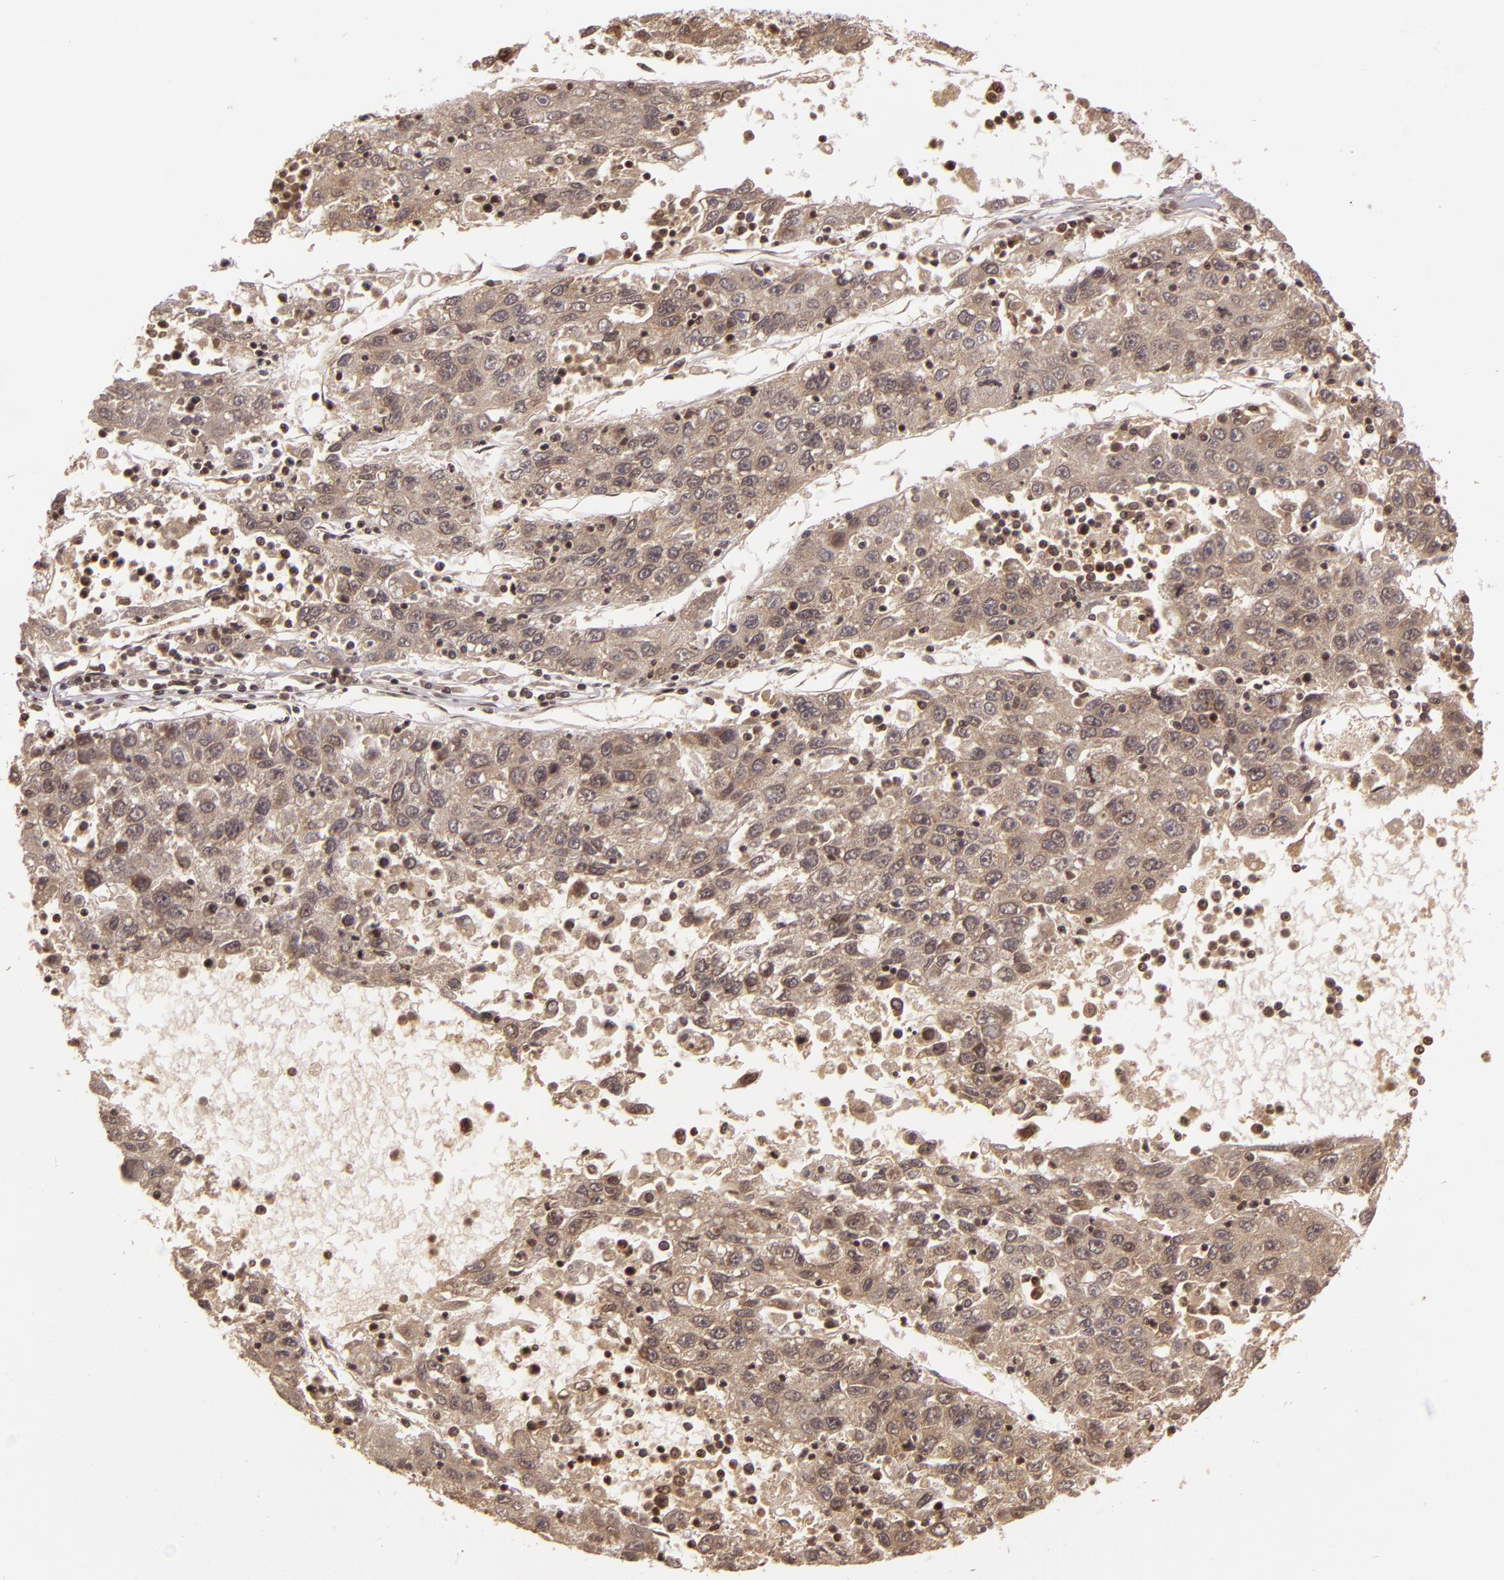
{"staining": {"intensity": "weak", "quantity": ">75%", "location": "cytoplasmic/membranous"}, "tissue": "liver cancer", "cell_type": "Tumor cells", "image_type": "cancer", "snomed": [{"axis": "morphology", "description": "Carcinoma, Hepatocellular, NOS"}, {"axis": "topography", "description": "Liver"}], "caption": "Tumor cells display low levels of weak cytoplasmic/membranous expression in approximately >75% of cells in liver cancer (hepatocellular carcinoma).", "gene": "TXNRD2", "patient": {"sex": "male", "age": 49}}